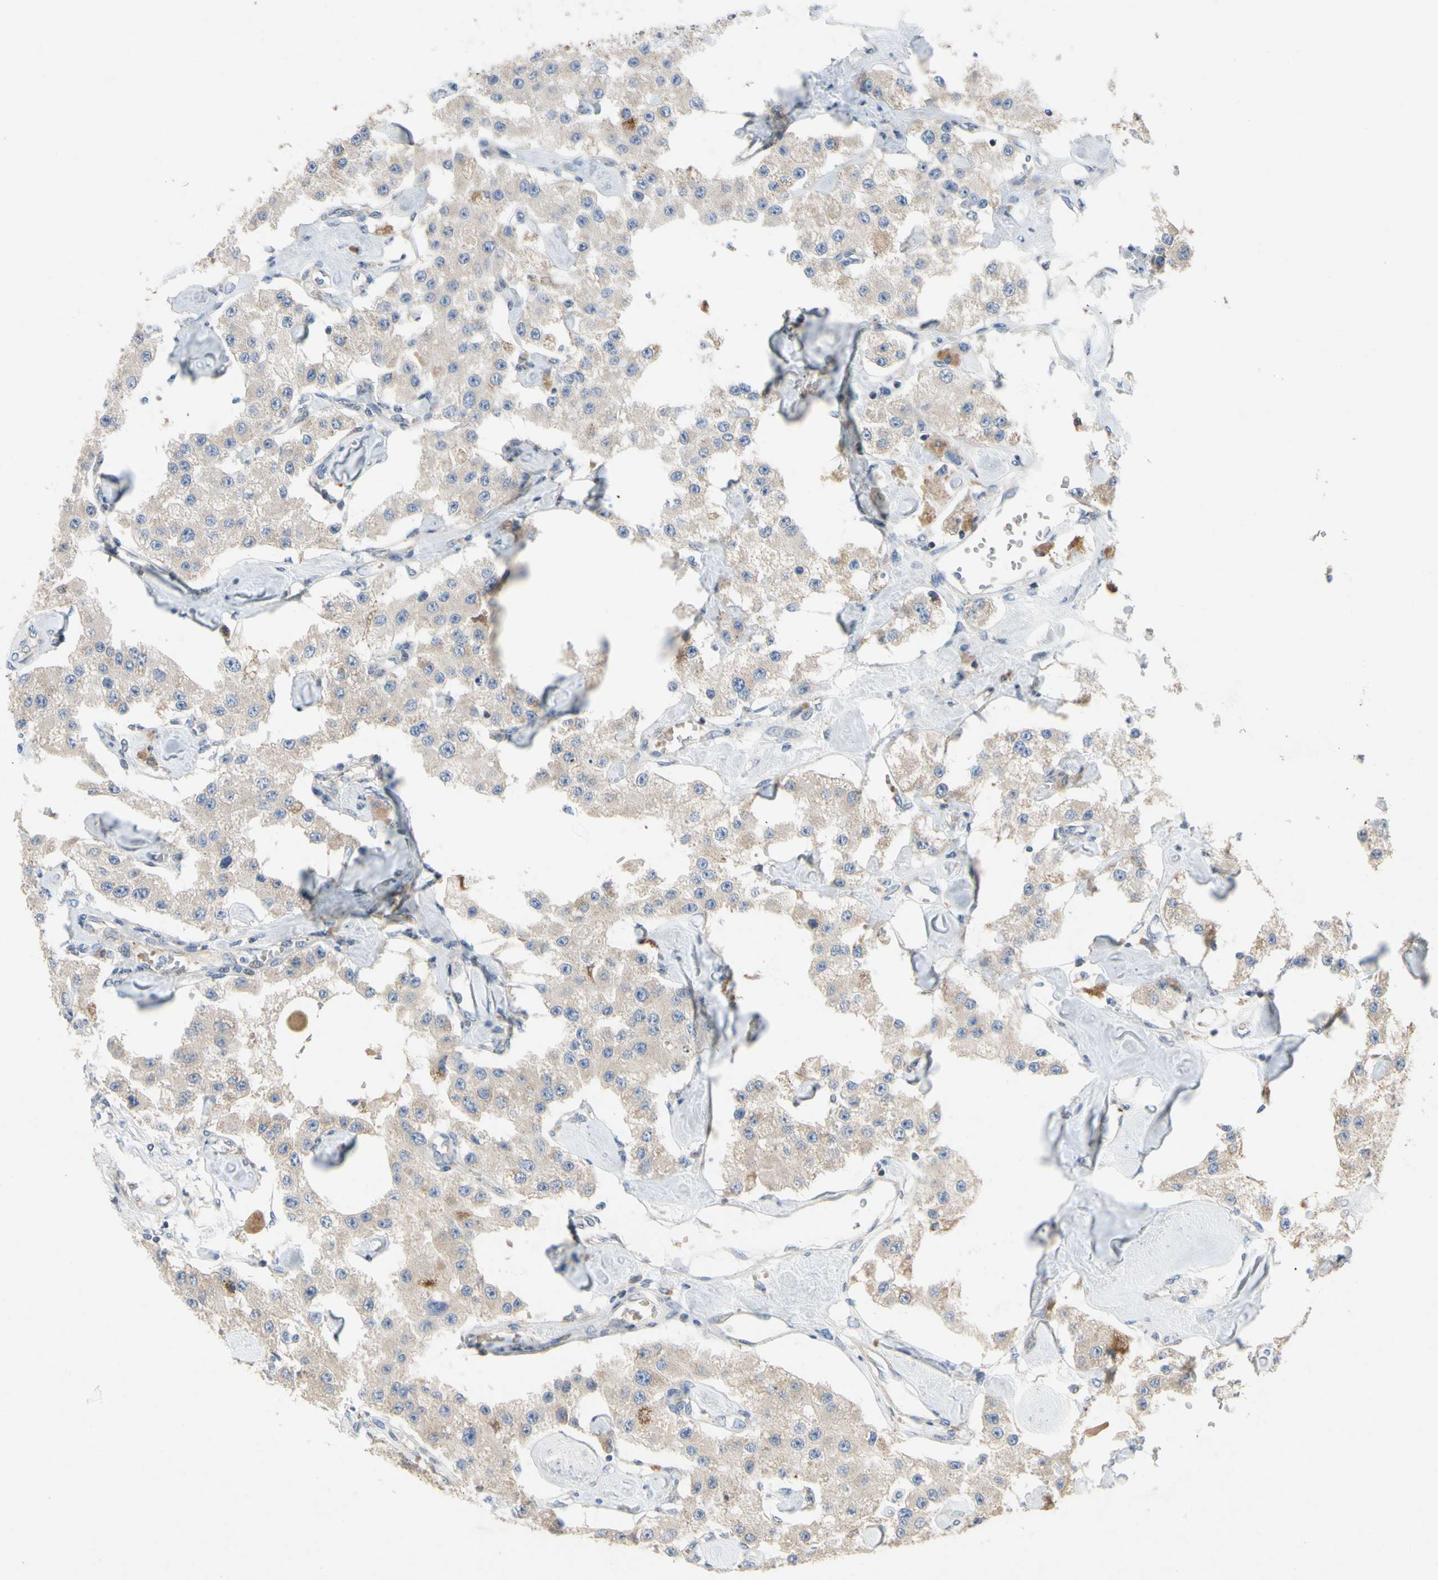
{"staining": {"intensity": "weak", "quantity": "<25%", "location": "cytoplasmic/membranous"}, "tissue": "carcinoid", "cell_type": "Tumor cells", "image_type": "cancer", "snomed": [{"axis": "morphology", "description": "Carcinoid, malignant, NOS"}, {"axis": "topography", "description": "Pancreas"}], "caption": "The immunohistochemistry (IHC) micrograph has no significant positivity in tumor cells of malignant carcinoid tissue.", "gene": "KLHDC8B", "patient": {"sex": "male", "age": 41}}